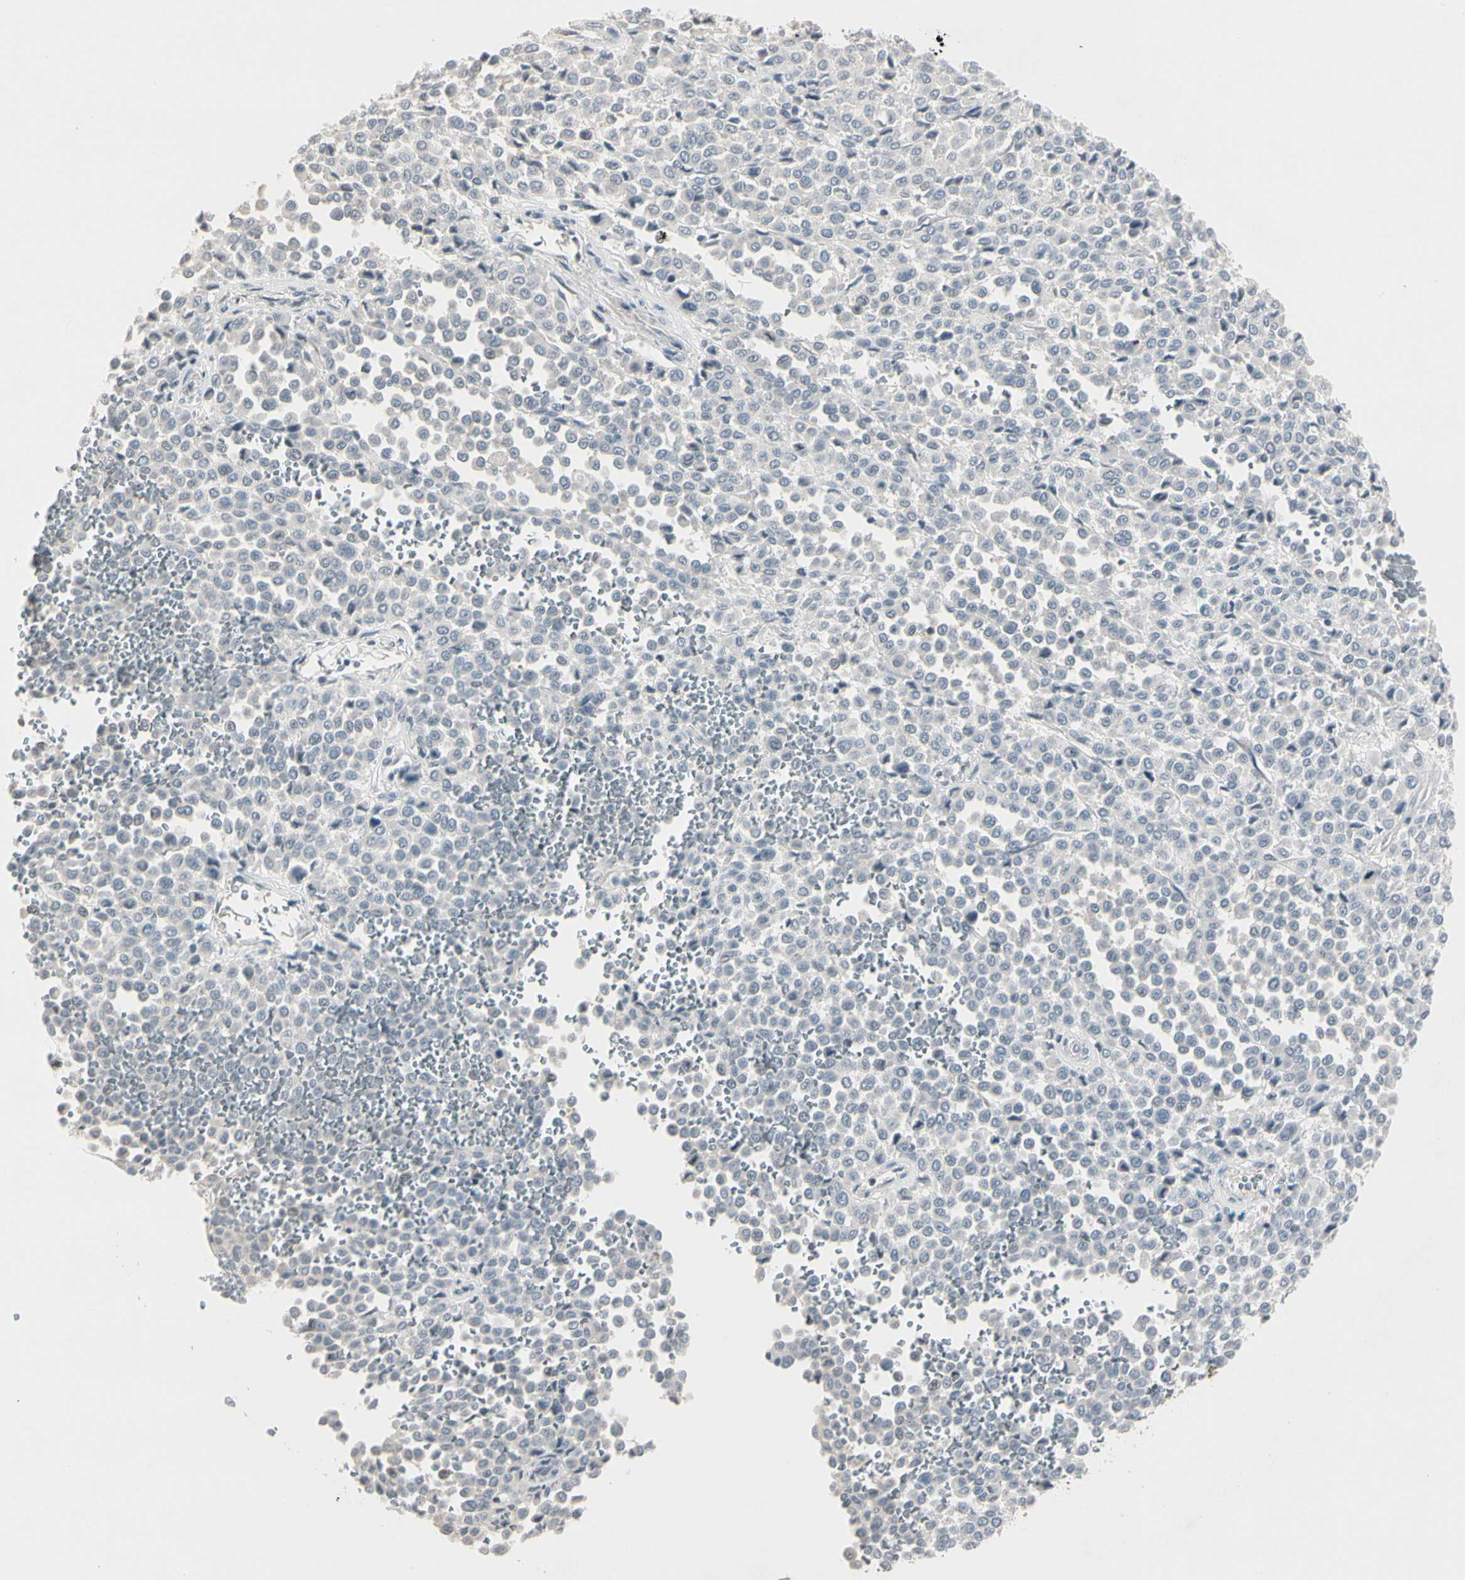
{"staining": {"intensity": "negative", "quantity": "none", "location": "none"}, "tissue": "melanoma", "cell_type": "Tumor cells", "image_type": "cancer", "snomed": [{"axis": "morphology", "description": "Malignant melanoma, Metastatic site"}, {"axis": "topography", "description": "Pancreas"}], "caption": "Malignant melanoma (metastatic site) was stained to show a protein in brown. There is no significant staining in tumor cells.", "gene": "DMPK", "patient": {"sex": "female", "age": 30}}